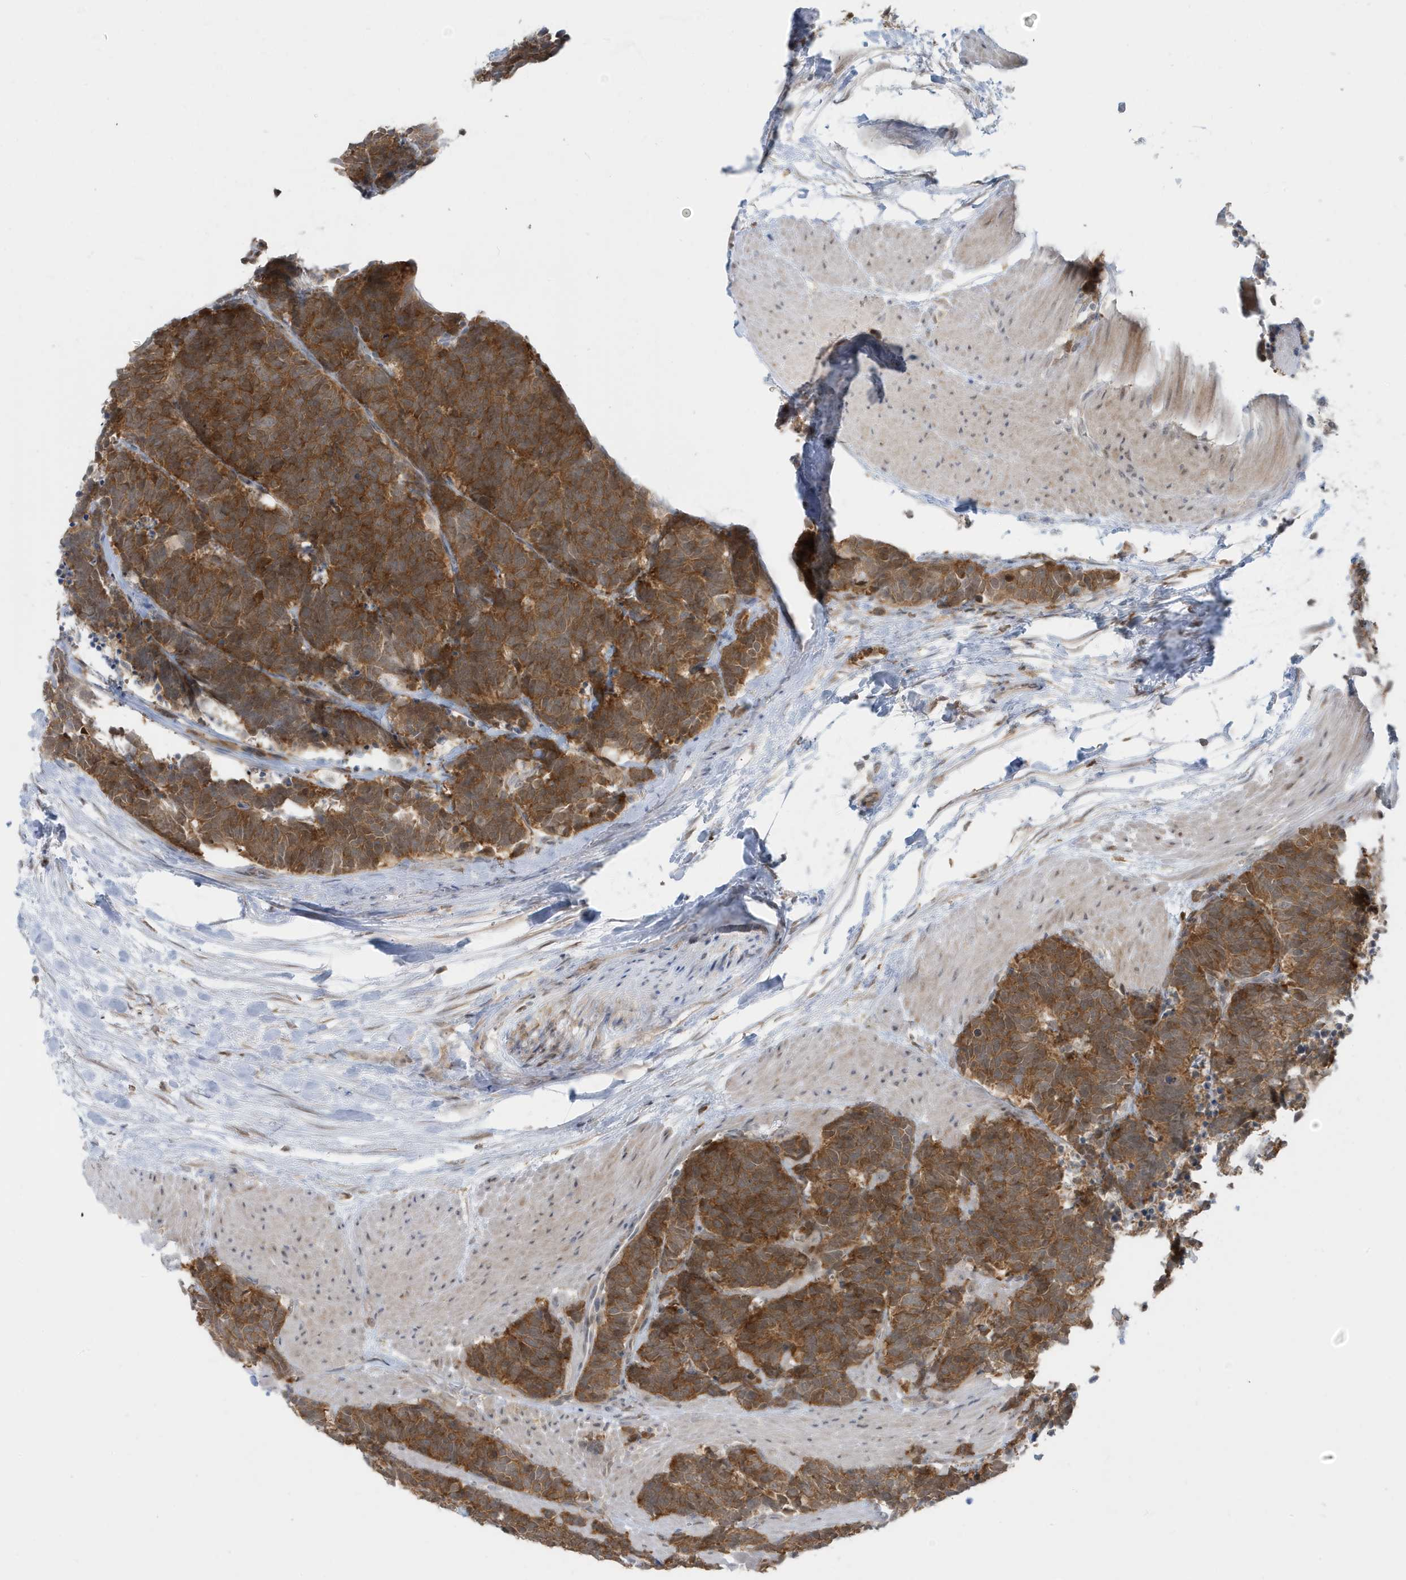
{"staining": {"intensity": "moderate", "quantity": ">75%", "location": "cytoplasmic/membranous"}, "tissue": "carcinoid", "cell_type": "Tumor cells", "image_type": "cancer", "snomed": [{"axis": "morphology", "description": "Carcinoma, NOS"}, {"axis": "morphology", "description": "Carcinoid, malignant, NOS"}, {"axis": "topography", "description": "Urinary bladder"}], "caption": "Brown immunohistochemical staining in human malignant carcinoid shows moderate cytoplasmic/membranous staining in approximately >75% of tumor cells. The protein is stained brown, and the nuclei are stained in blue (DAB (3,3'-diaminobenzidine) IHC with brightfield microscopy, high magnification).", "gene": "OGA", "patient": {"sex": "male", "age": 57}}